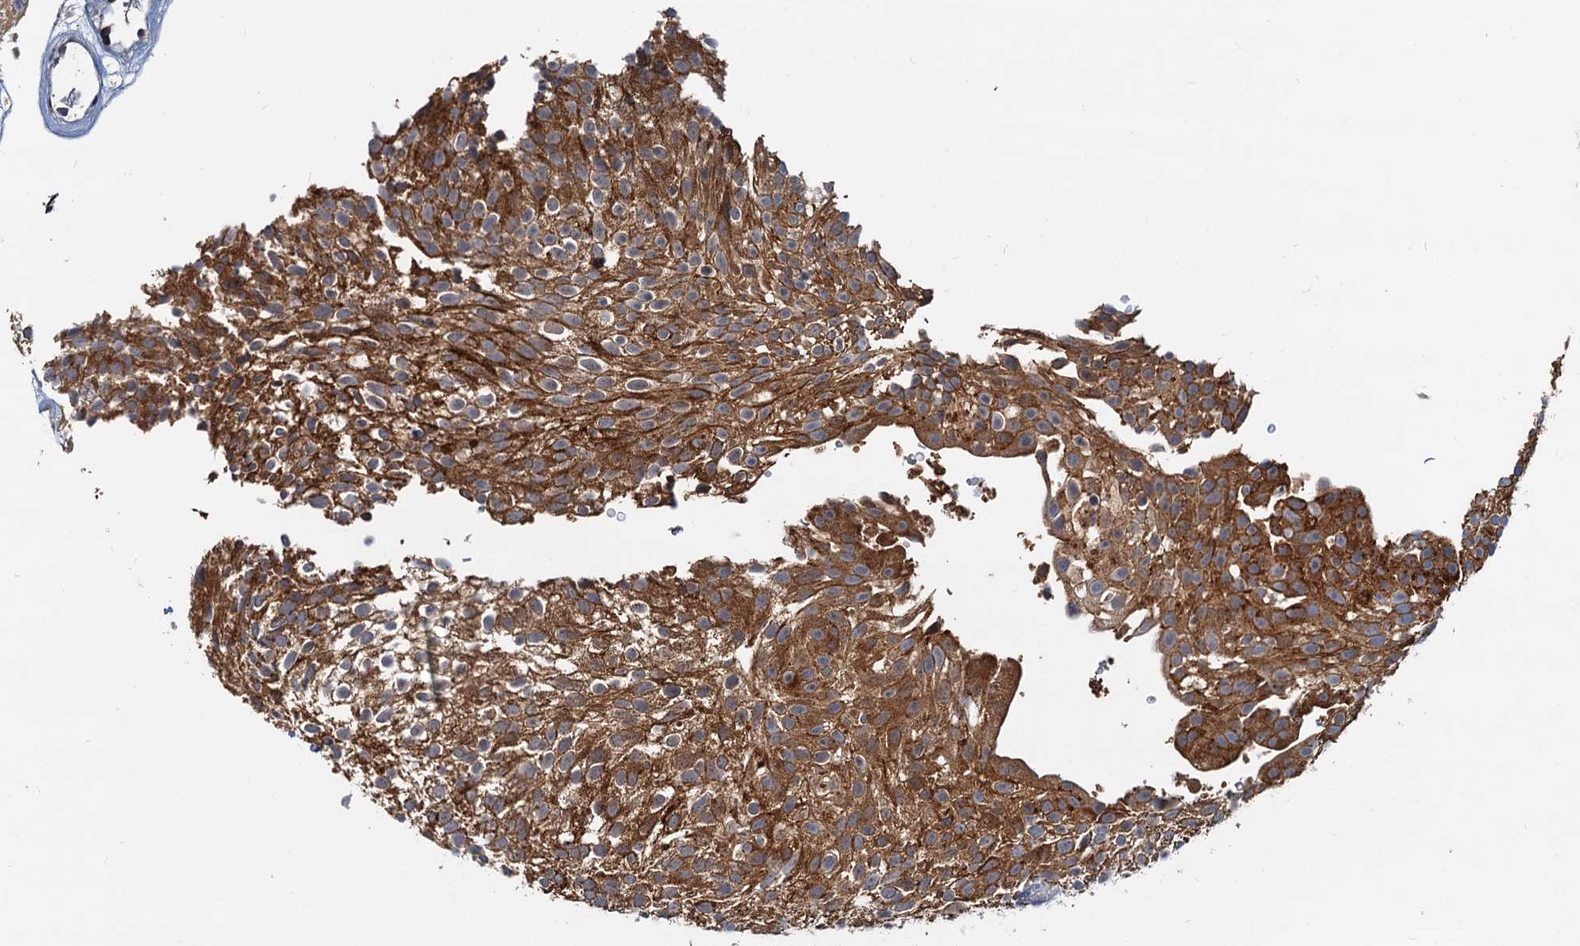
{"staining": {"intensity": "moderate", "quantity": ">75%", "location": "cytoplasmic/membranous"}, "tissue": "urothelial cancer", "cell_type": "Tumor cells", "image_type": "cancer", "snomed": [{"axis": "morphology", "description": "Urothelial carcinoma, Low grade"}, {"axis": "topography", "description": "Urinary bladder"}], "caption": "Moderate cytoplasmic/membranous staining is seen in approximately >75% of tumor cells in low-grade urothelial carcinoma.", "gene": "TOLLIP", "patient": {"sex": "male", "age": 78}}